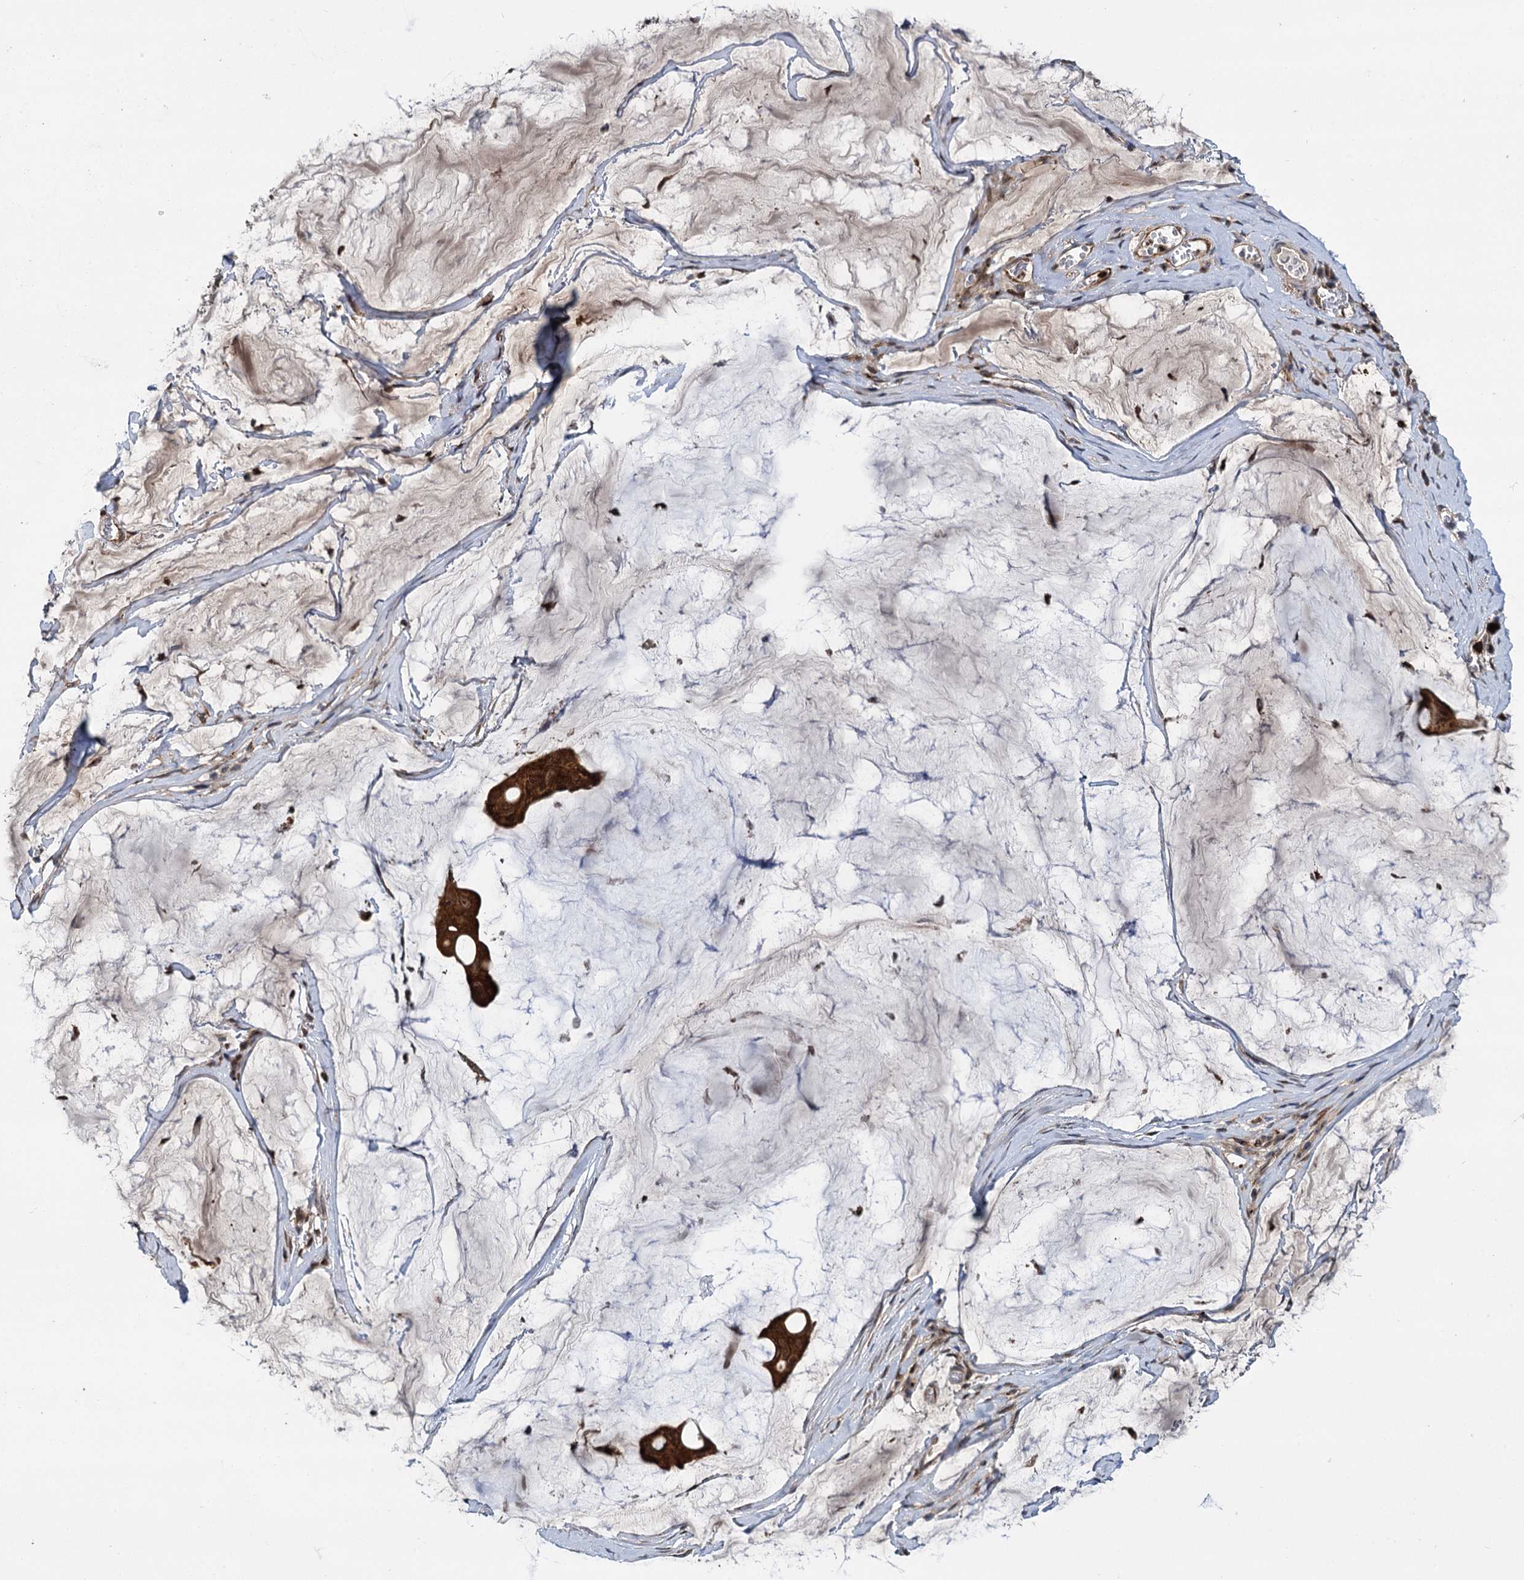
{"staining": {"intensity": "strong", "quantity": ">75%", "location": "cytoplasmic/membranous,nuclear"}, "tissue": "ovarian cancer", "cell_type": "Tumor cells", "image_type": "cancer", "snomed": [{"axis": "morphology", "description": "Cystadenocarcinoma, mucinous, NOS"}, {"axis": "topography", "description": "Ovary"}], "caption": "An image showing strong cytoplasmic/membranous and nuclear staining in approximately >75% of tumor cells in ovarian cancer (mucinous cystadenocarcinoma), as visualized by brown immunohistochemical staining.", "gene": "GAL3ST4", "patient": {"sex": "female", "age": 73}}